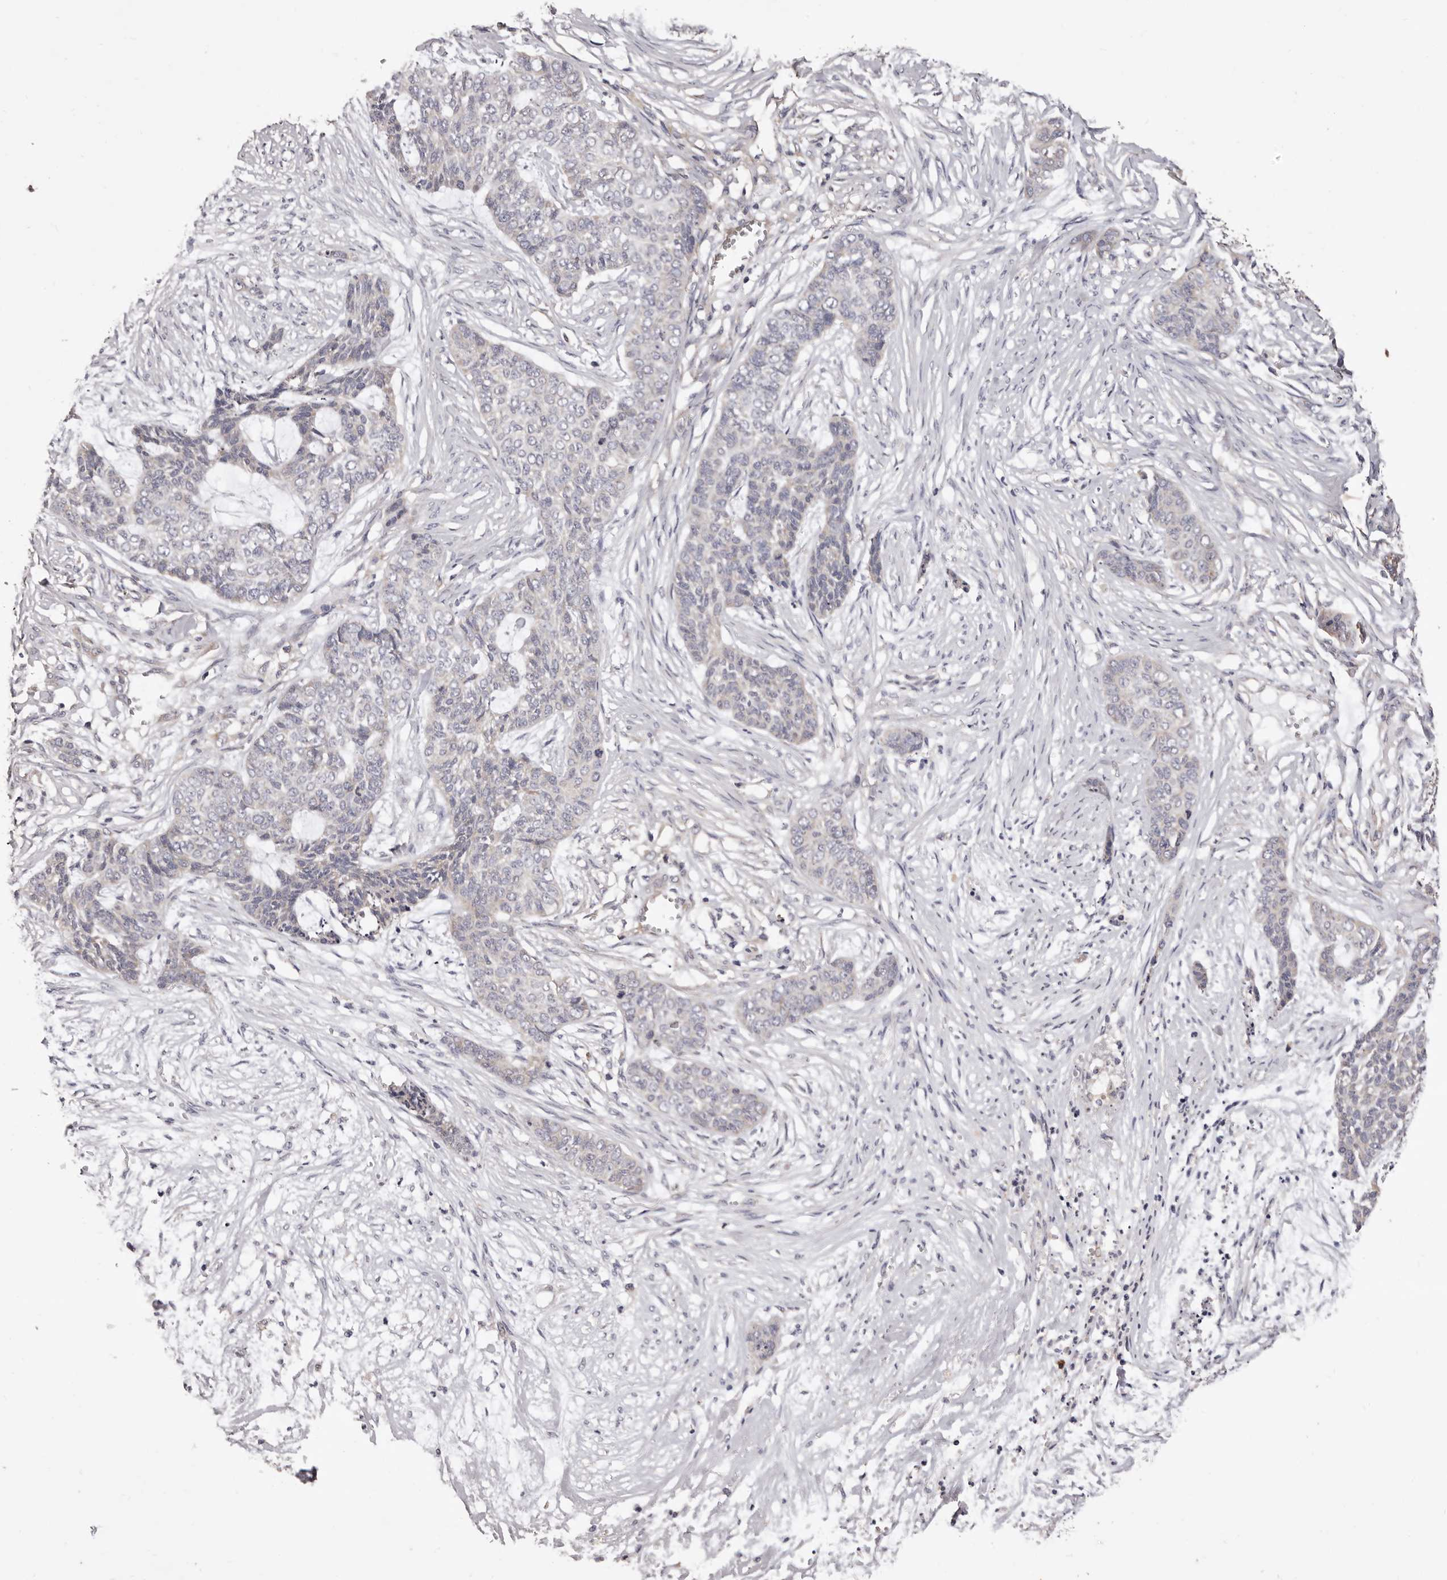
{"staining": {"intensity": "negative", "quantity": "none", "location": "none"}, "tissue": "skin cancer", "cell_type": "Tumor cells", "image_type": "cancer", "snomed": [{"axis": "morphology", "description": "Basal cell carcinoma"}, {"axis": "topography", "description": "Skin"}], "caption": "Tumor cells are negative for protein expression in human skin cancer.", "gene": "ETNK1", "patient": {"sex": "female", "age": 64}}